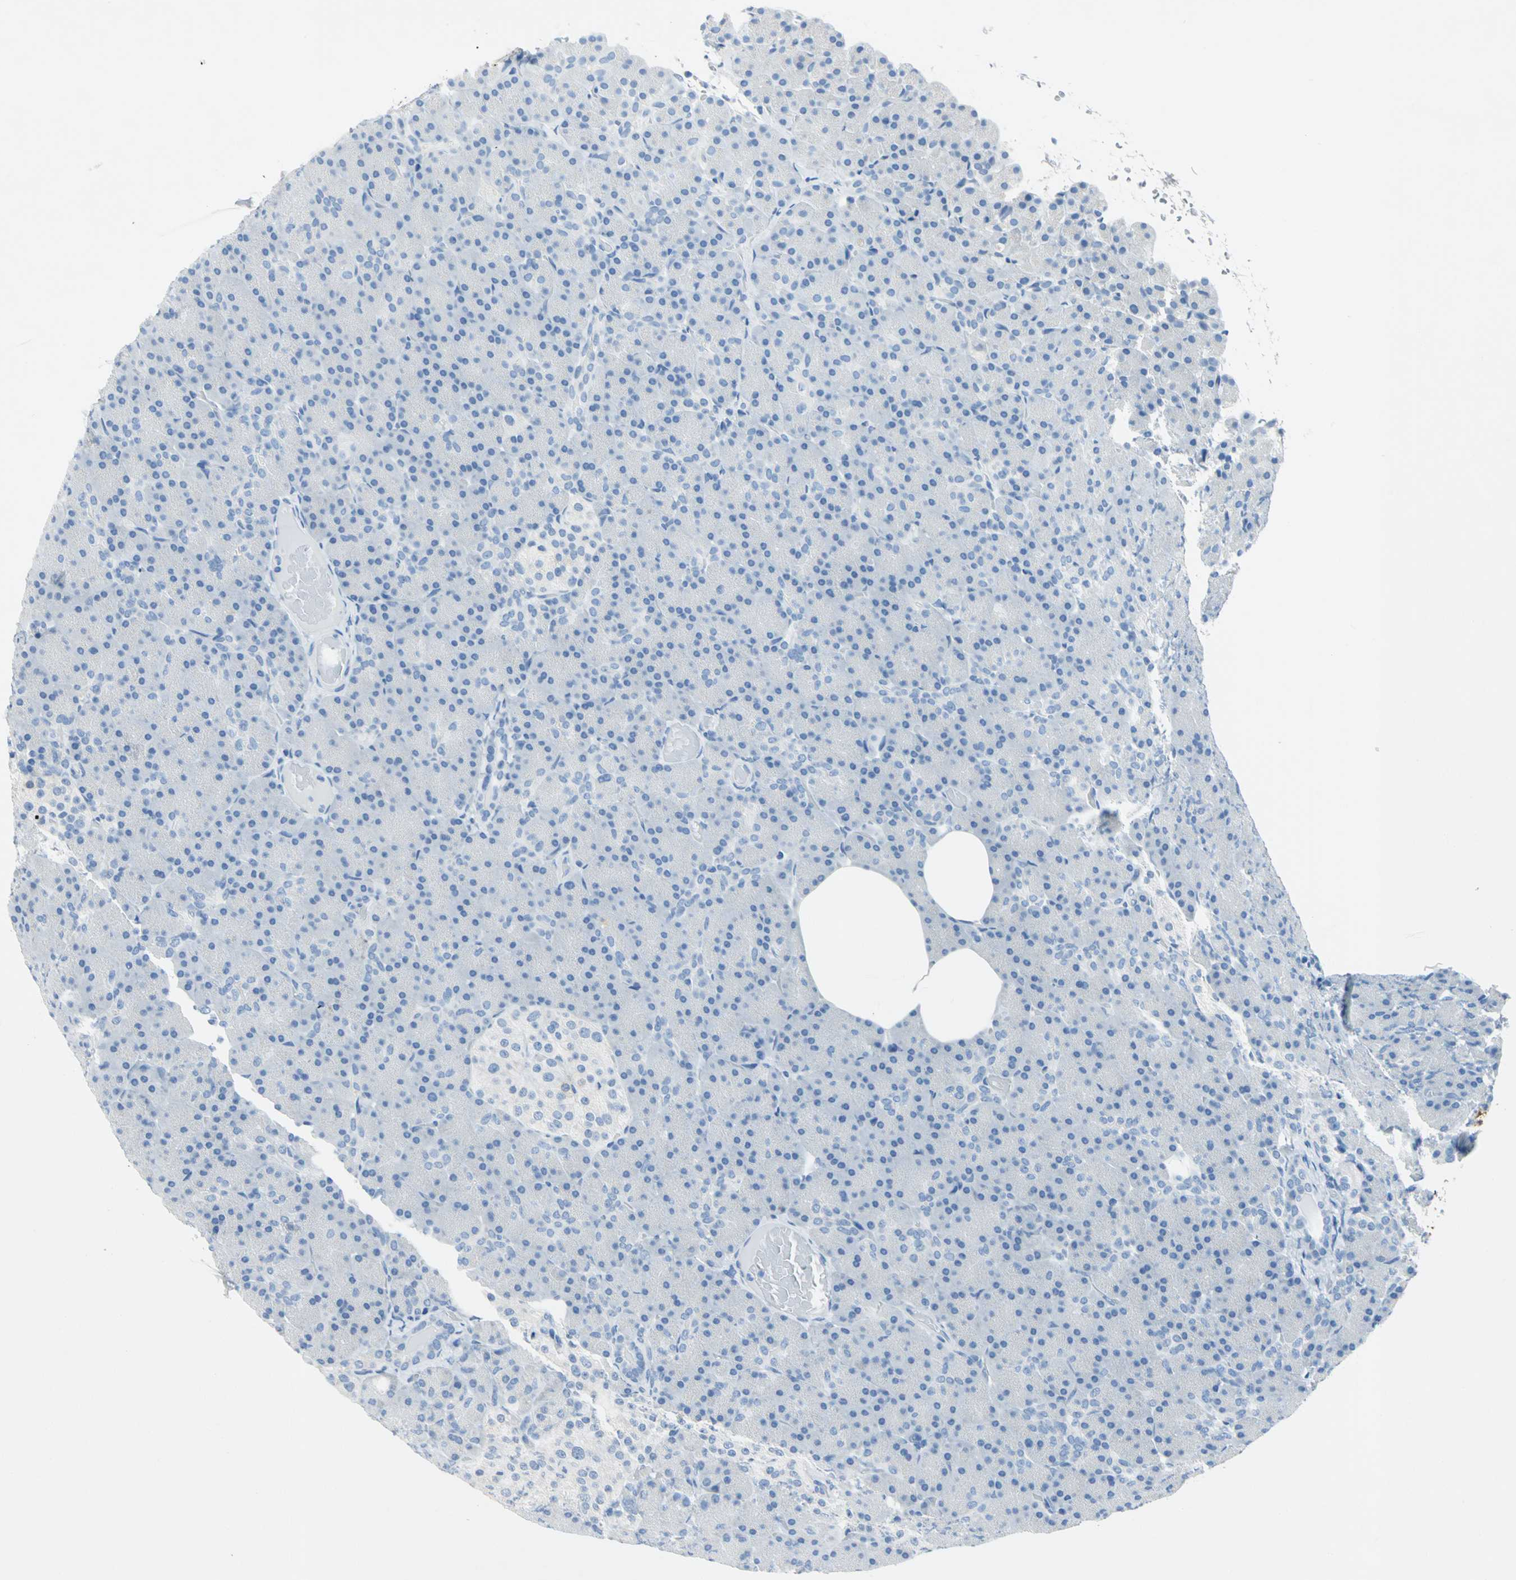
{"staining": {"intensity": "negative", "quantity": "none", "location": "none"}, "tissue": "pancreas", "cell_type": "Exocrine glandular cells", "image_type": "normal", "snomed": [{"axis": "morphology", "description": "Normal tissue, NOS"}, {"axis": "topography", "description": "Pancreas"}], "caption": "DAB (3,3'-diaminobenzidine) immunohistochemical staining of normal pancreas displays no significant positivity in exocrine glandular cells.", "gene": "PKLR", "patient": {"sex": "female", "age": 43}}